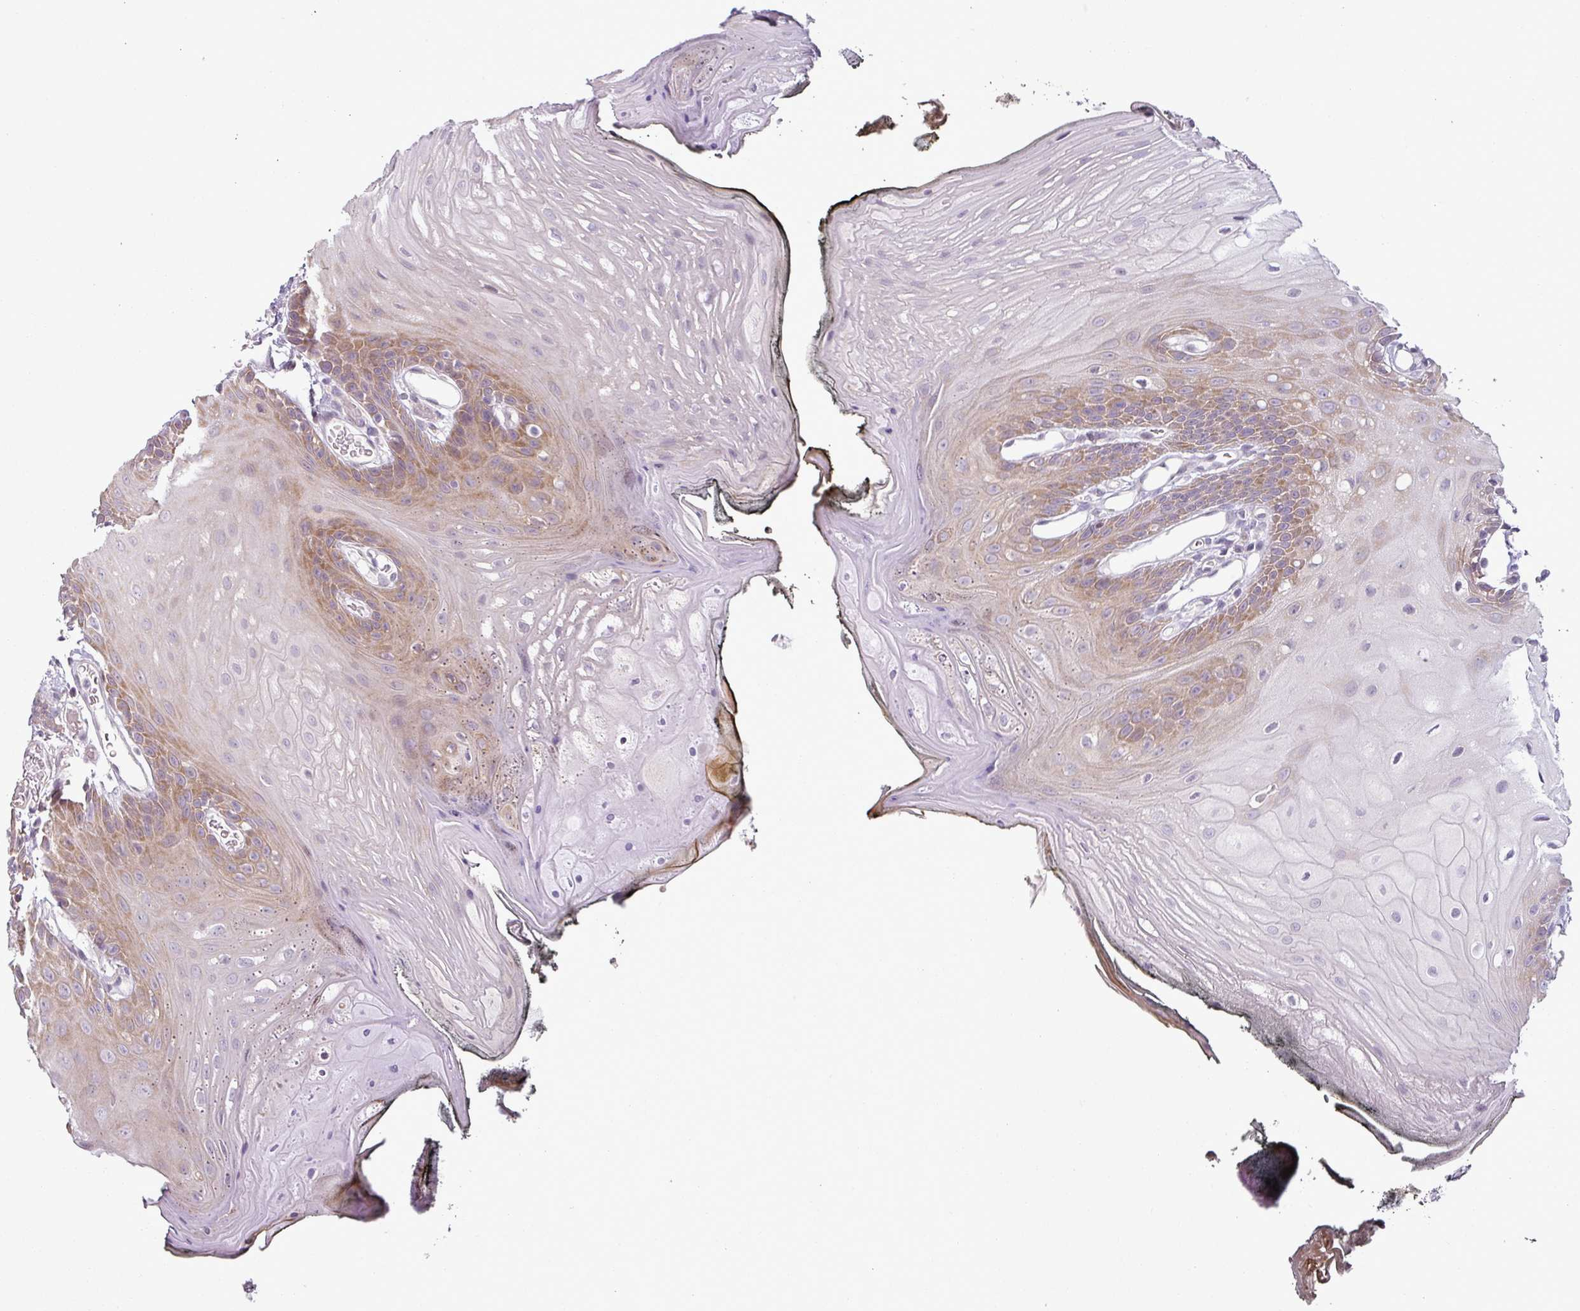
{"staining": {"intensity": "moderate", "quantity": "25%-75%", "location": "cytoplasmic/membranous"}, "tissue": "oral mucosa", "cell_type": "Squamous epithelial cells", "image_type": "normal", "snomed": [{"axis": "morphology", "description": "Normal tissue, NOS"}, {"axis": "morphology", "description": "Squamous cell carcinoma, NOS"}, {"axis": "topography", "description": "Oral tissue"}, {"axis": "topography", "description": "Head-Neck"}], "caption": "Immunohistochemistry of normal human oral mucosa exhibits medium levels of moderate cytoplasmic/membranous positivity in about 25%-75% of squamous epithelial cells. The staining was performed using DAB to visualize the protein expression in brown, while the nuclei were stained in blue with hematoxylin (Magnification: 20x).", "gene": "OR52D1", "patient": {"sex": "female", "age": 81}}